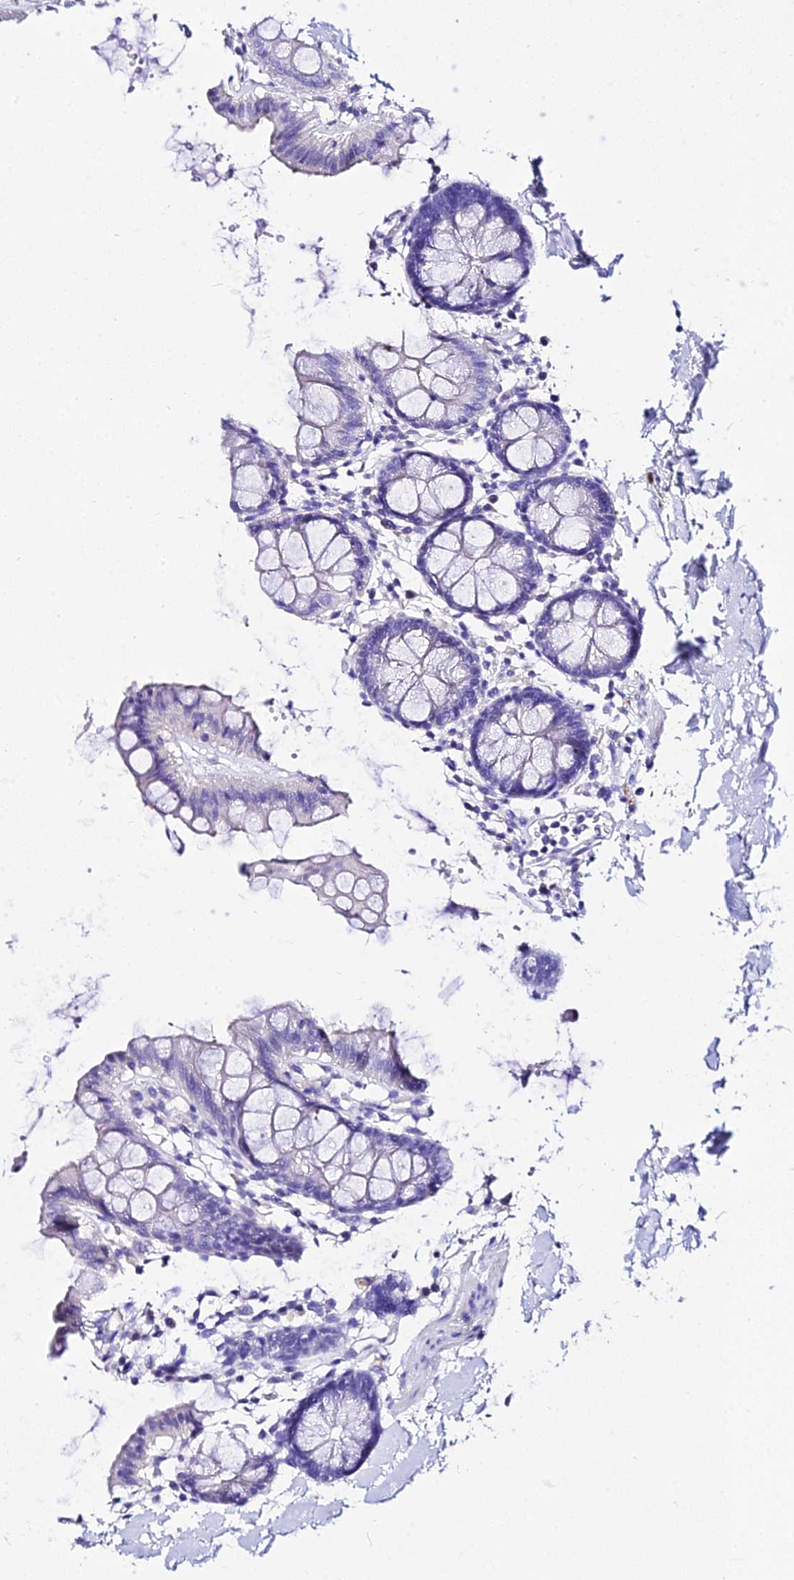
{"staining": {"intensity": "negative", "quantity": "none", "location": "none"}, "tissue": "colon", "cell_type": "Endothelial cells", "image_type": "normal", "snomed": [{"axis": "morphology", "description": "Normal tissue, NOS"}, {"axis": "topography", "description": "Colon"}], "caption": "Human colon stained for a protein using IHC reveals no staining in endothelial cells.", "gene": "DEFB106A", "patient": {"sex": "male", "age": 75}}